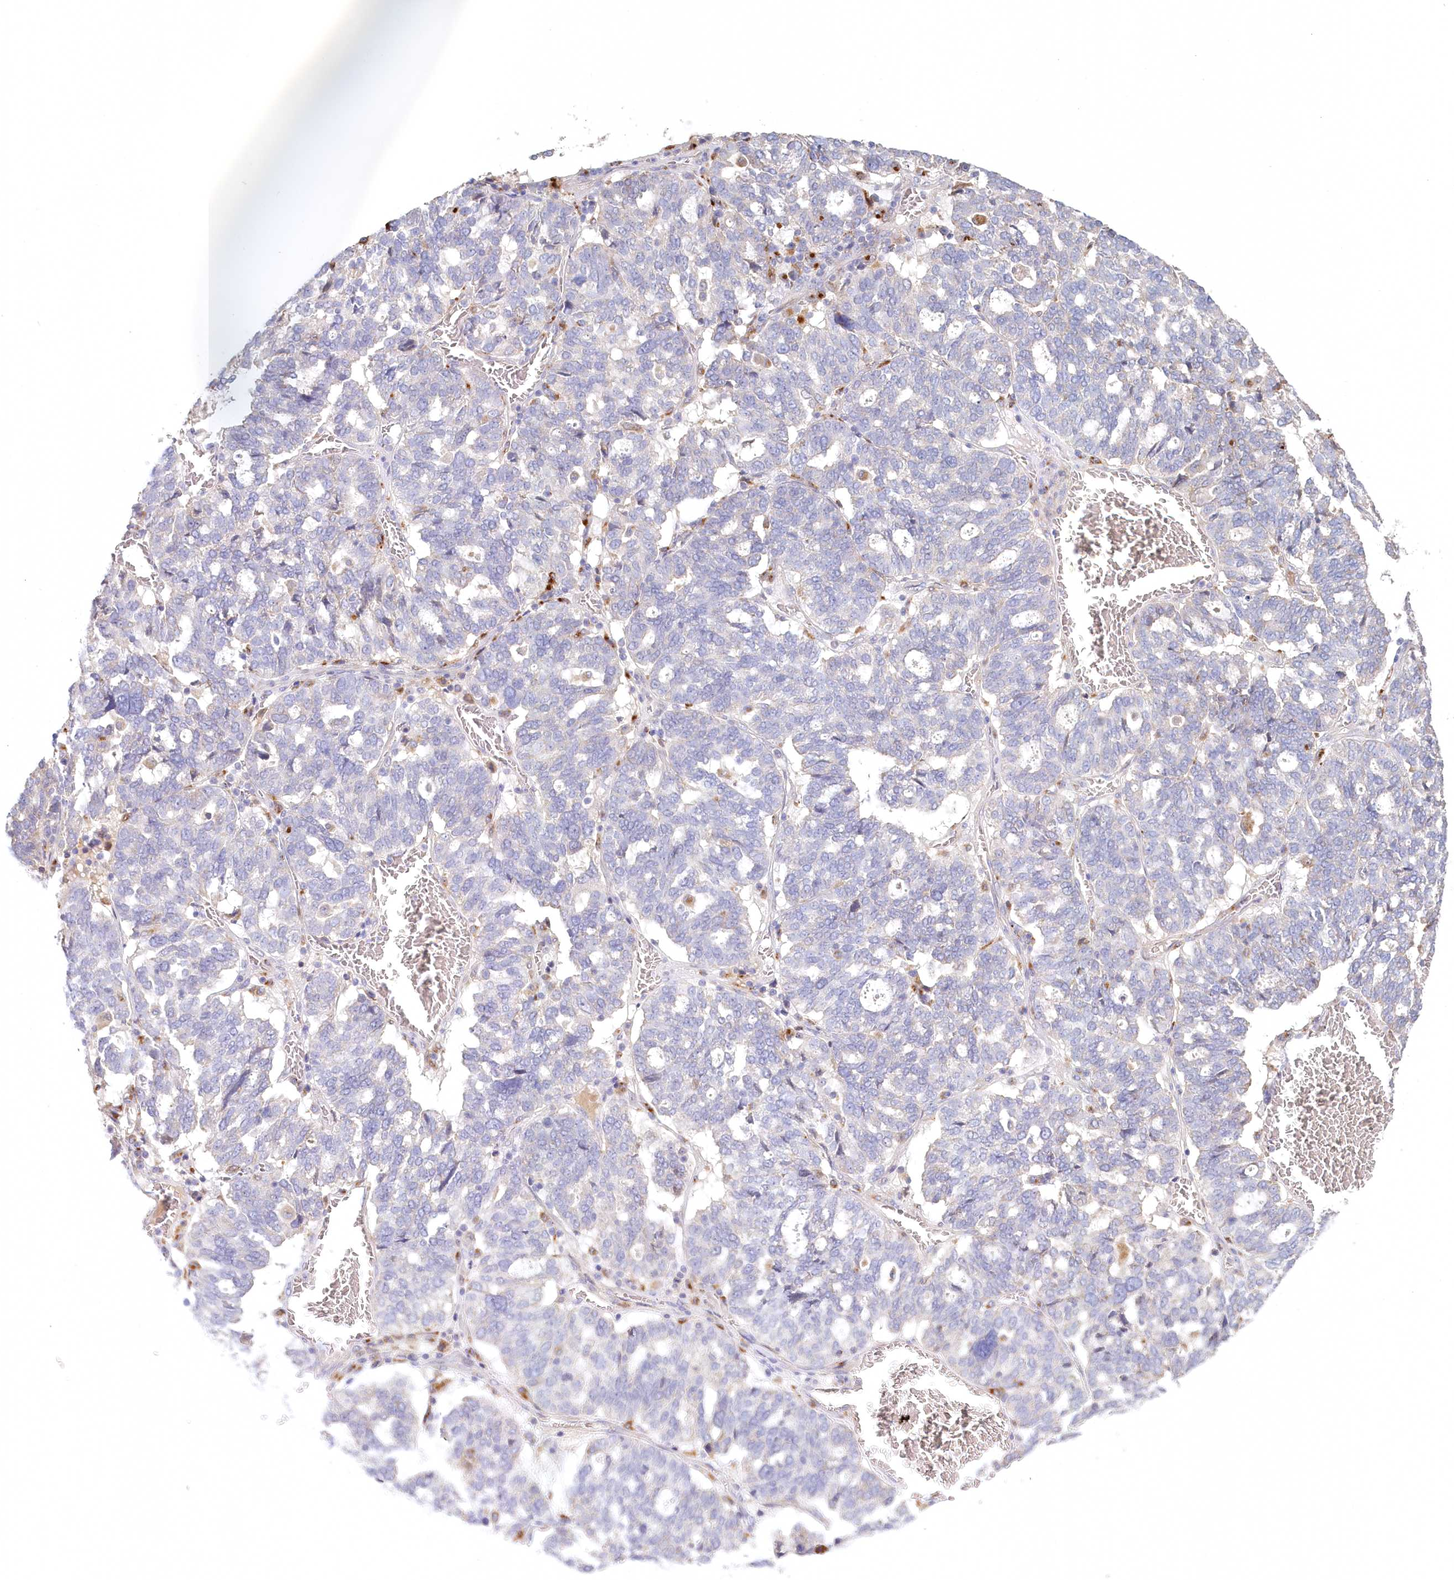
{"staining": {"intensity": "negative", "quantity": "none", "location": "none"}, "tissue": "ovarian cancer", "cell_type": "Tumor cells", "image_type": "cancer", "snomed": [{"axis": "morphology", "description": "Cystadenocarcinoma, serous, NOS"}, {"axis": "topography", "description": "Ovary"}], "caption": "DAB immunohistochemical staining of human serous cystadenocarcinoma (ovarian) exhibits no significant expression in tumor cells. (DAB (3,3'-diaminobenzidine) immunohistochemistry with hematoxylin counter stain).", "gene": "VSIG1", "patient": {"sex": "female", "age": 59}}